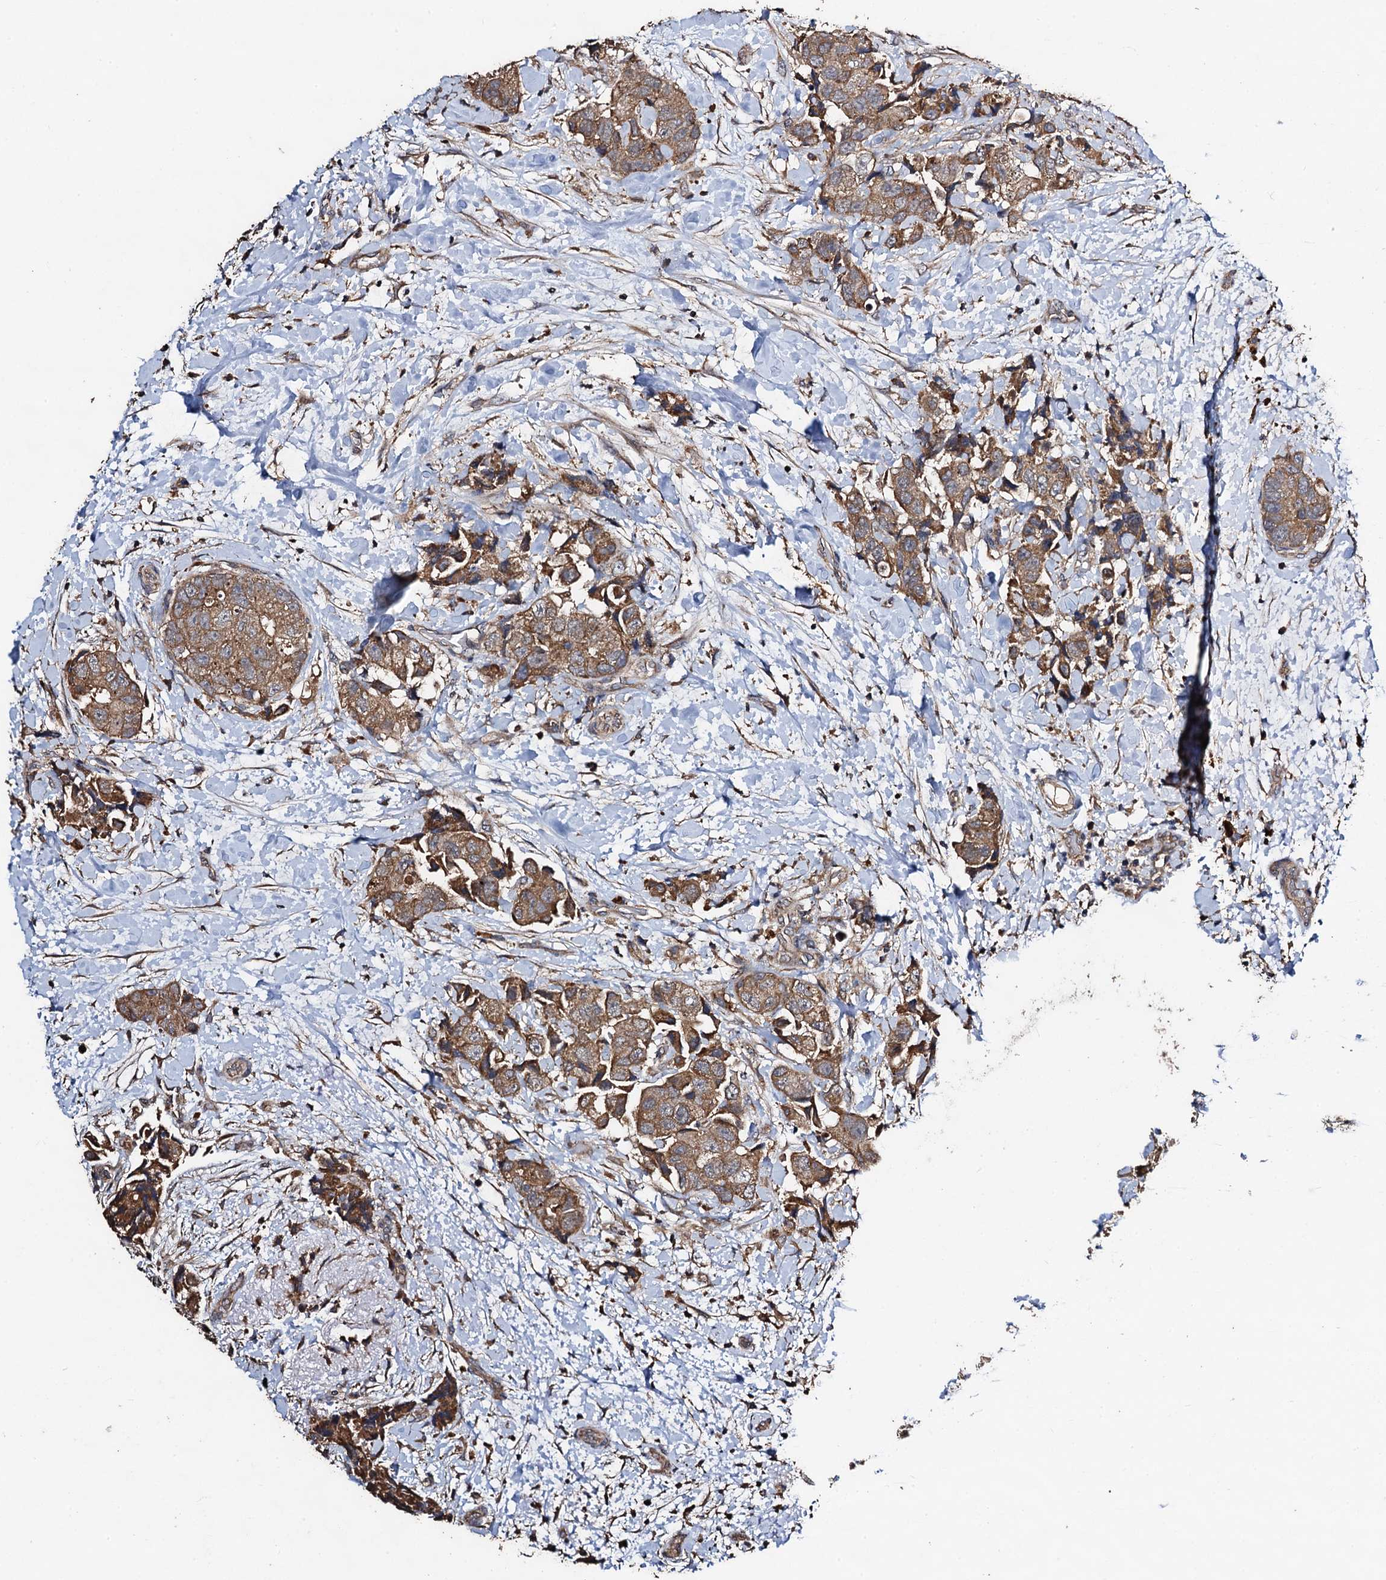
{"staining": {"intensity": "moderate", "quantity": ">75%", "location": "cytoplasmic/membranous"}, "tissue": "breast cancer", "cell_type": "Tumor cells", "image_type": "cancer", "snomed": [{"axis": "morphology", "description": "Normal tissue, NOS"}, {"axis": "morphology", "description": "Duct carcinoma"}, {"axis": "topography", "description": "Breast"}], "caption": "The immunohistochemical stain highlights moderate cytoplasmic/membranous staining in tumor cells of breast invasive ductal carcinoma tissue.", "gene": "PPTC7", "patient": {"sex": "female", "age": 62}}